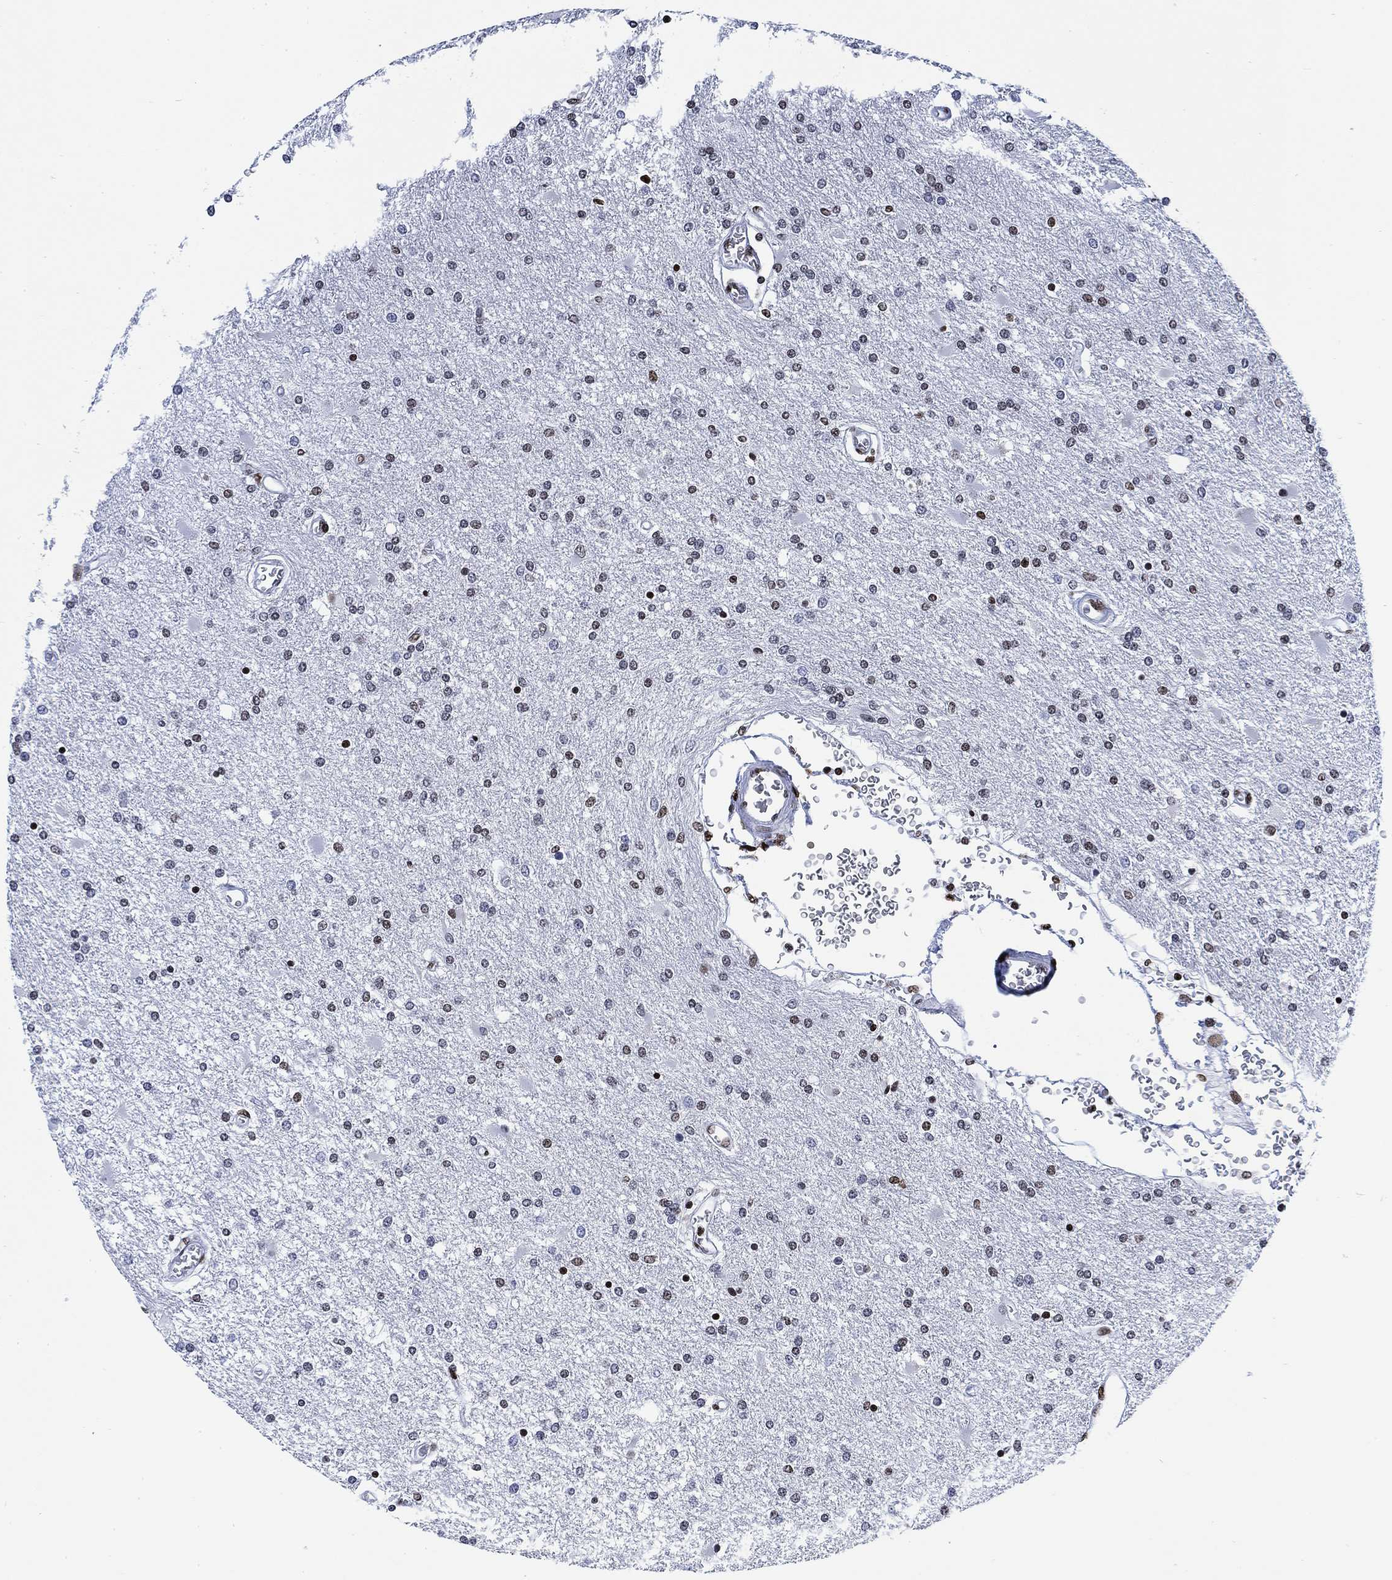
{"staining": {"intensity": "moderate", "quantity": "<25%", "location": "nuclear"}, "tissue": "glioma", "cell_type": "Tumor cells", "image_type": "cancer", "snomed": [{"axis": "morphology", "description": "Glioma, malignant, High grade"}, {"axis": "topography", "description": "Cerebral cortex"}], "caption": "A micrograph showing moderate nuclear expression in approximately <25% of tumor cells in glioma, as visualized by brown immunohistochemical staining.", "gene": "H1-10", "patient": {"sex": "male", "age": 79}}